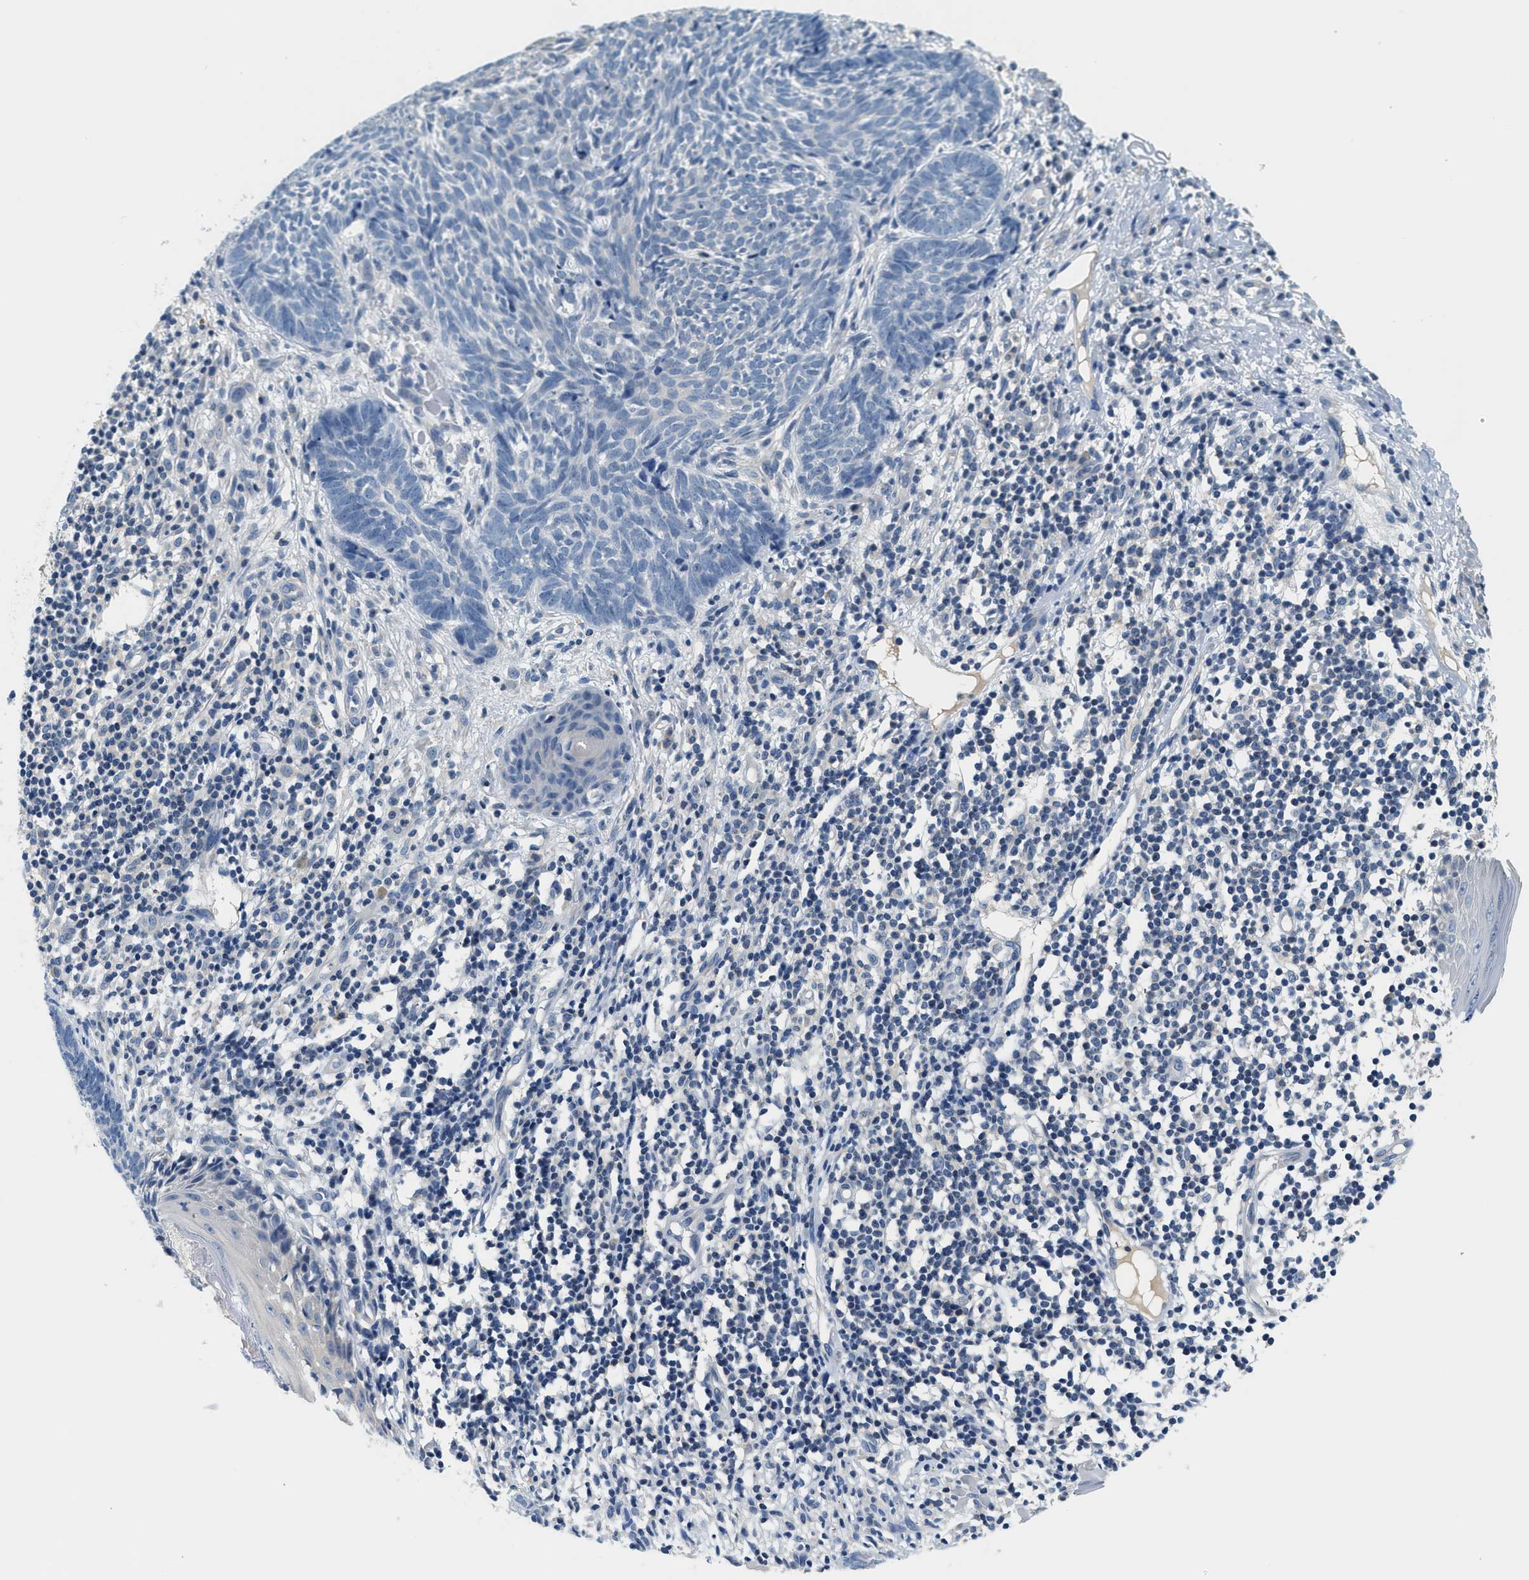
{"staining": {"intensity": "negative", "quantity": "none", "location": "none"}, "tissue": "skin cancer", "cell_type": "Tumor cells", "image_type": "cancer", "snomed": [{"axis": "morphology", "description": "Basal cell carcinoma"}, {"axis": "topography", "description": "Skin"}], "caption": "The histopathology image displays no significant expression in tumor cells of skin cancer (basal cell carcinoma). (DAB immunohistochemistry with hematoxylin counter stain).", "gene": "SLC35E1", "patient": {"sex": "male", "age": 60}}